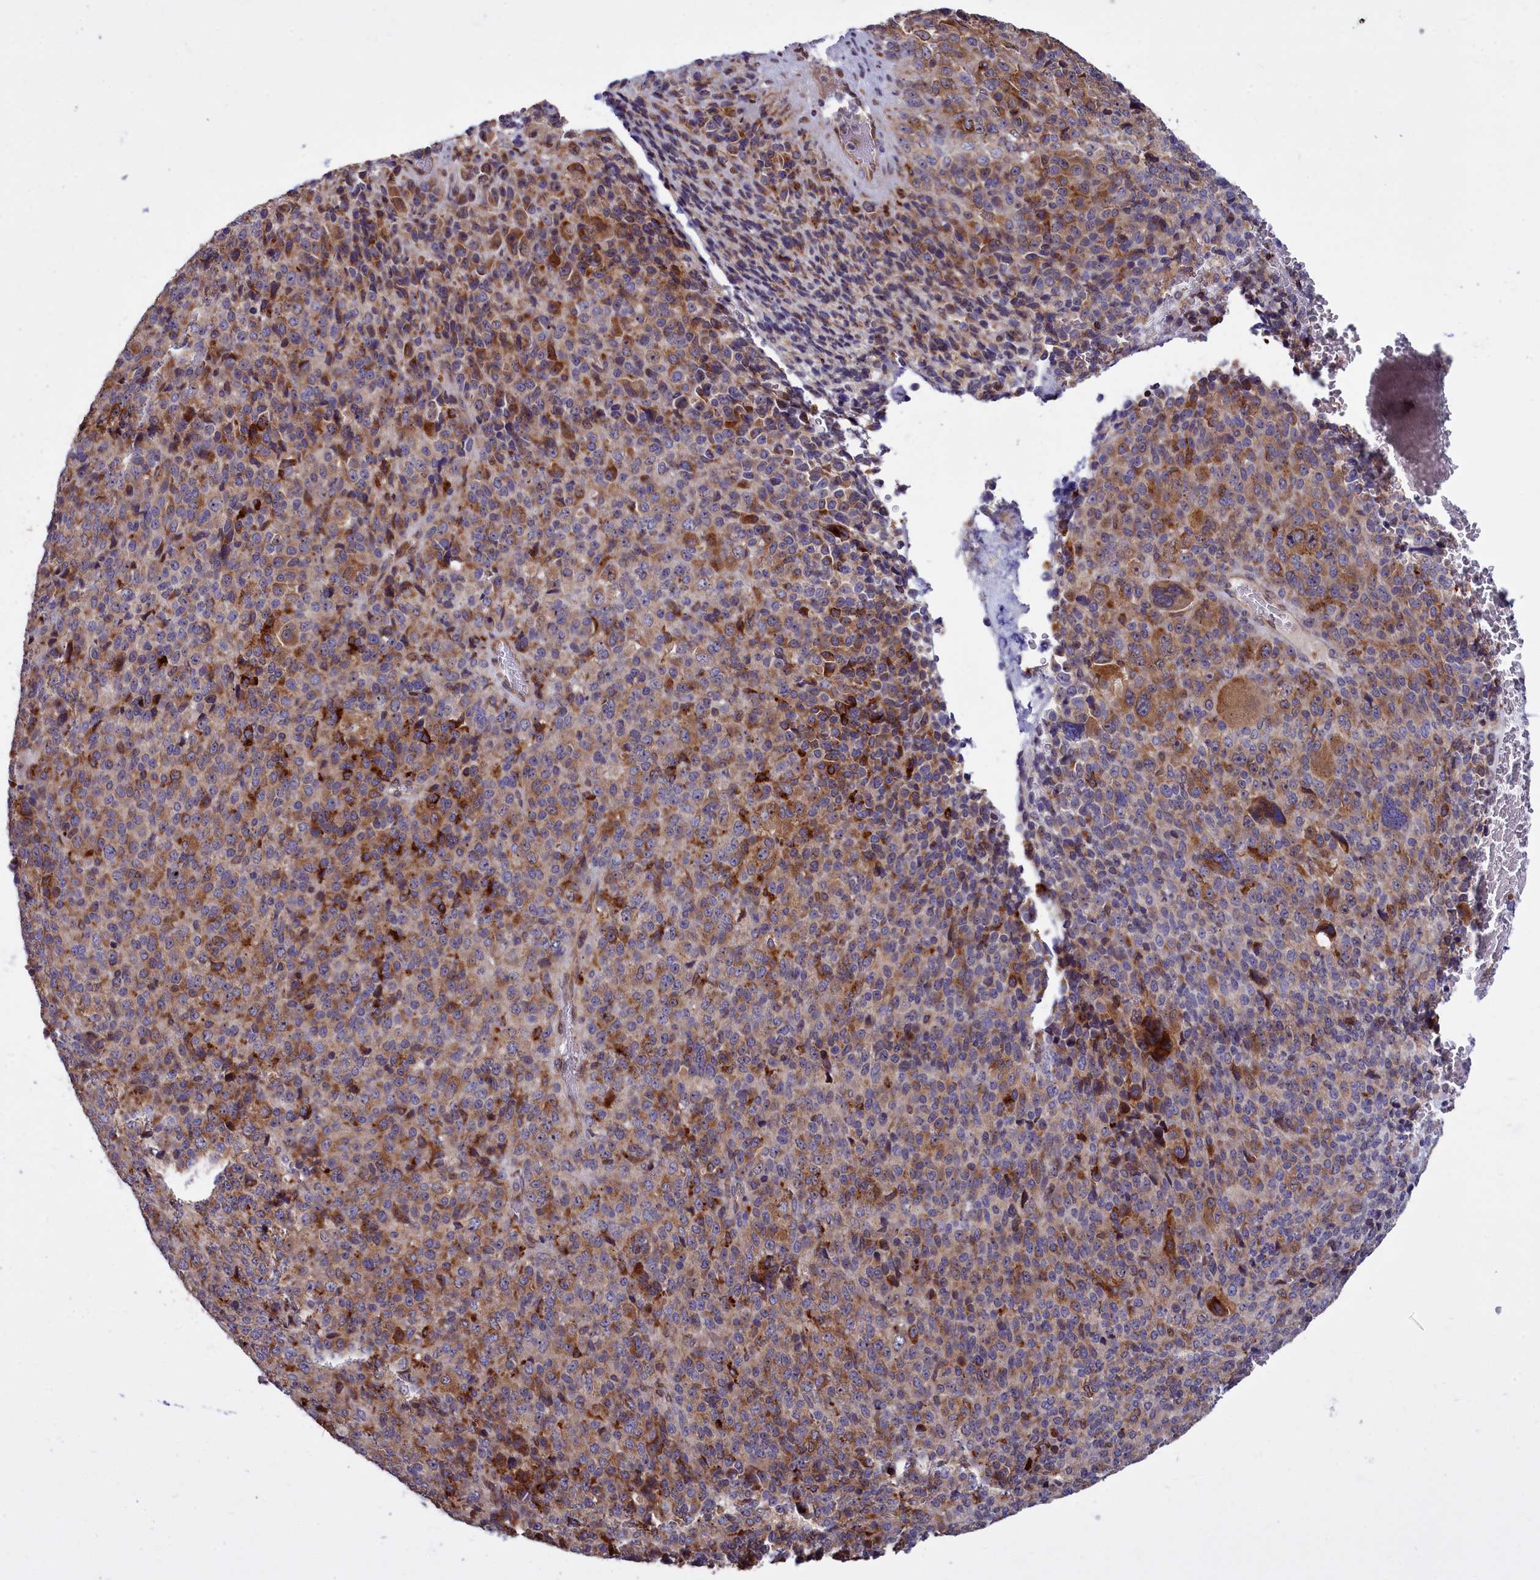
{"staining": {"intensity": "moderate", "quantity": "25%-75%", "location": "cytoplasmic/membranous"}, "tissue": "melanoma", "cell_type": "Tumor cells", "image_type": "cancer", "snomed": [{"axis": "morphology", "description": "Malignant melanoma, Metastatic site"}, {"axis": "topography", "description": "Brain"}], "caption": "Immunohistochemistry staining of malignant melanoma (metastatic site), which demonstrates medium levels of moderate cytoplasmic/membranous staining in approximately 25%-75% of tumor cells indicating moderate cytoplasmic/membranous protein expression. The staining was performed using DAB (3,3'-diaminobenzidine) (brown) for protein detection and nuclei were counterstained in hematoxylin (blue).", "gene": "RAPGEF4", "patient": {"sex": "female", "age": 56}}